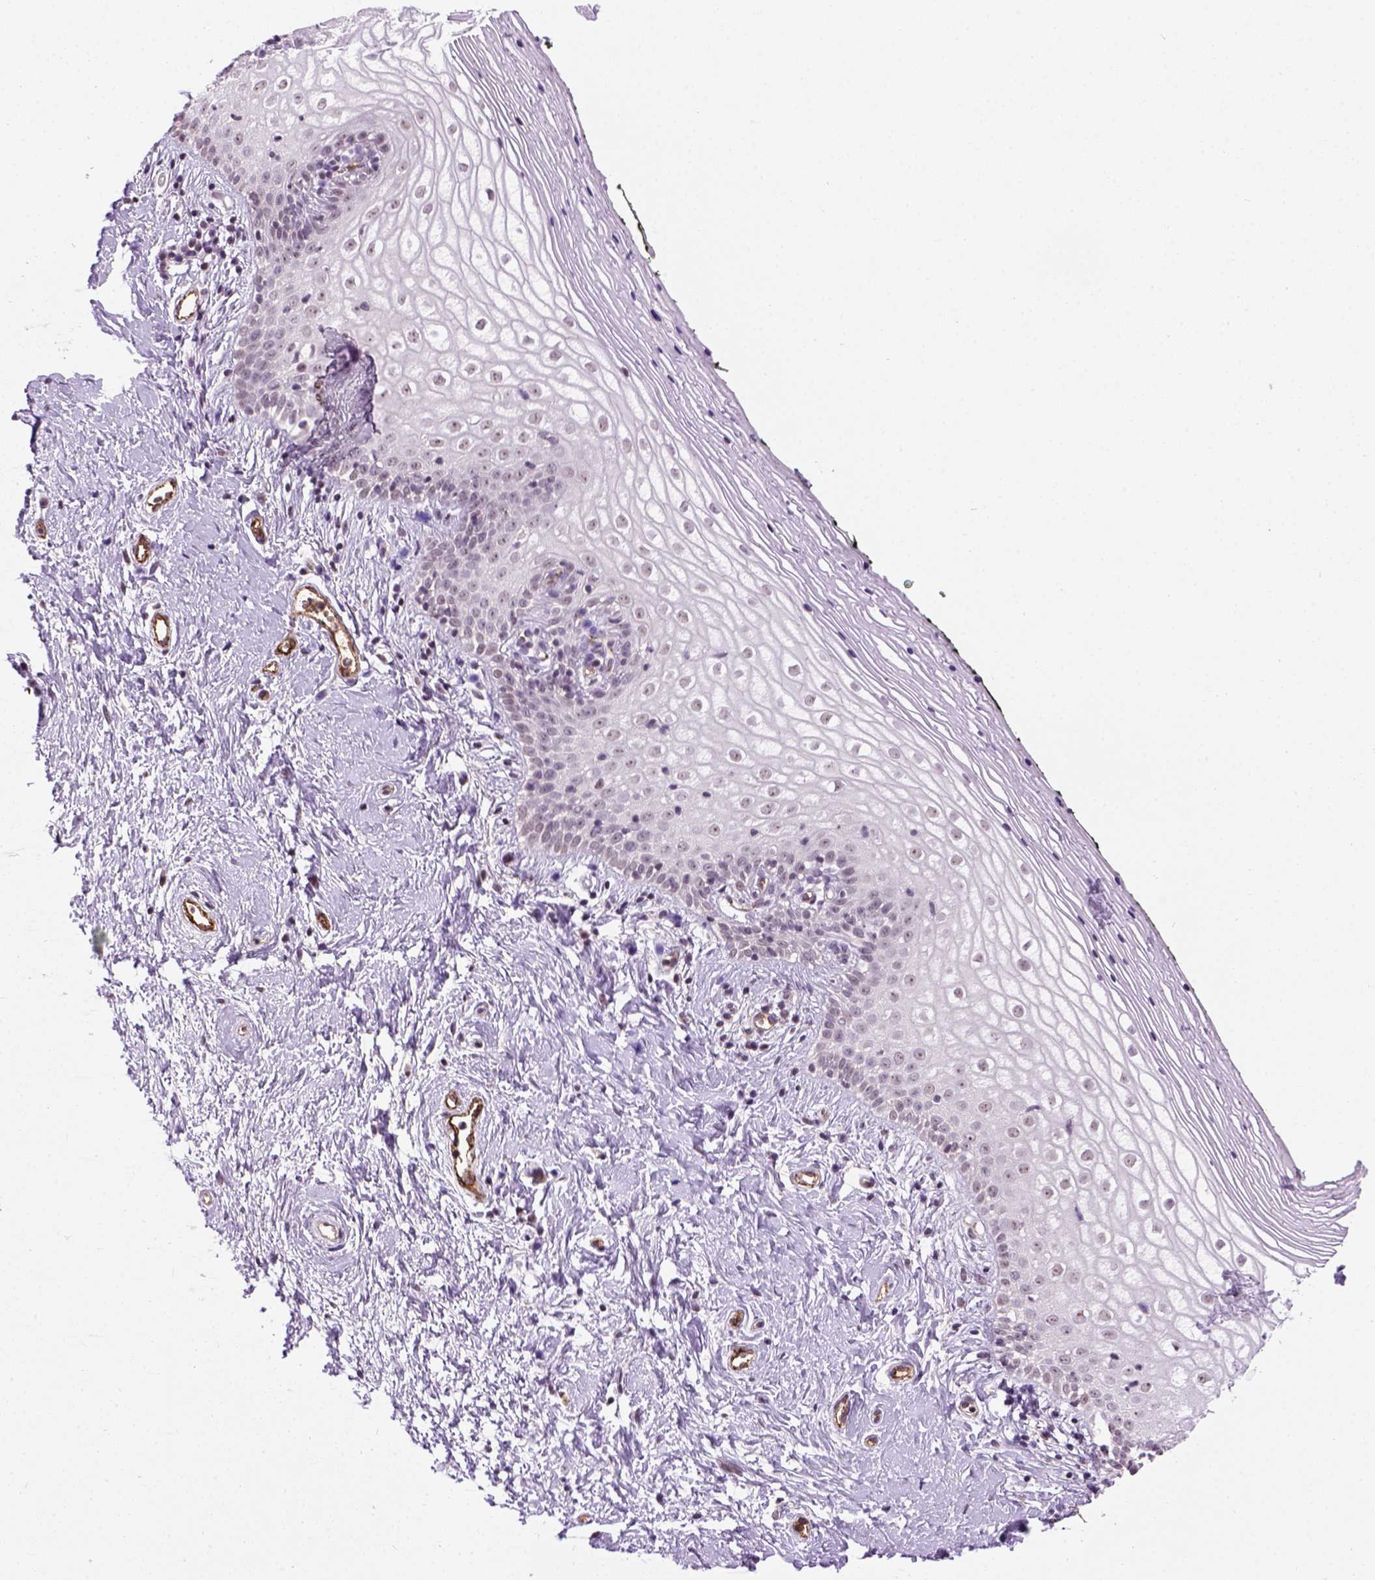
{"staining": {"intensity": "negative", "quantity": "none", "location": "none"}, "tissue": "vagina", "cell_type": "Squamous epithelial cells", "image_type": "normal", "snomed": [{"axis": "morphology", "description": "Normal tissue, NOS"}, {"axis": "topography", "description": "Vagina"}], "caption": "Image shows no protein positivity in squamous epithelial cells of normal vagina.", "gene": "VWF", "patient": {"sex": "female", "age": 47}}